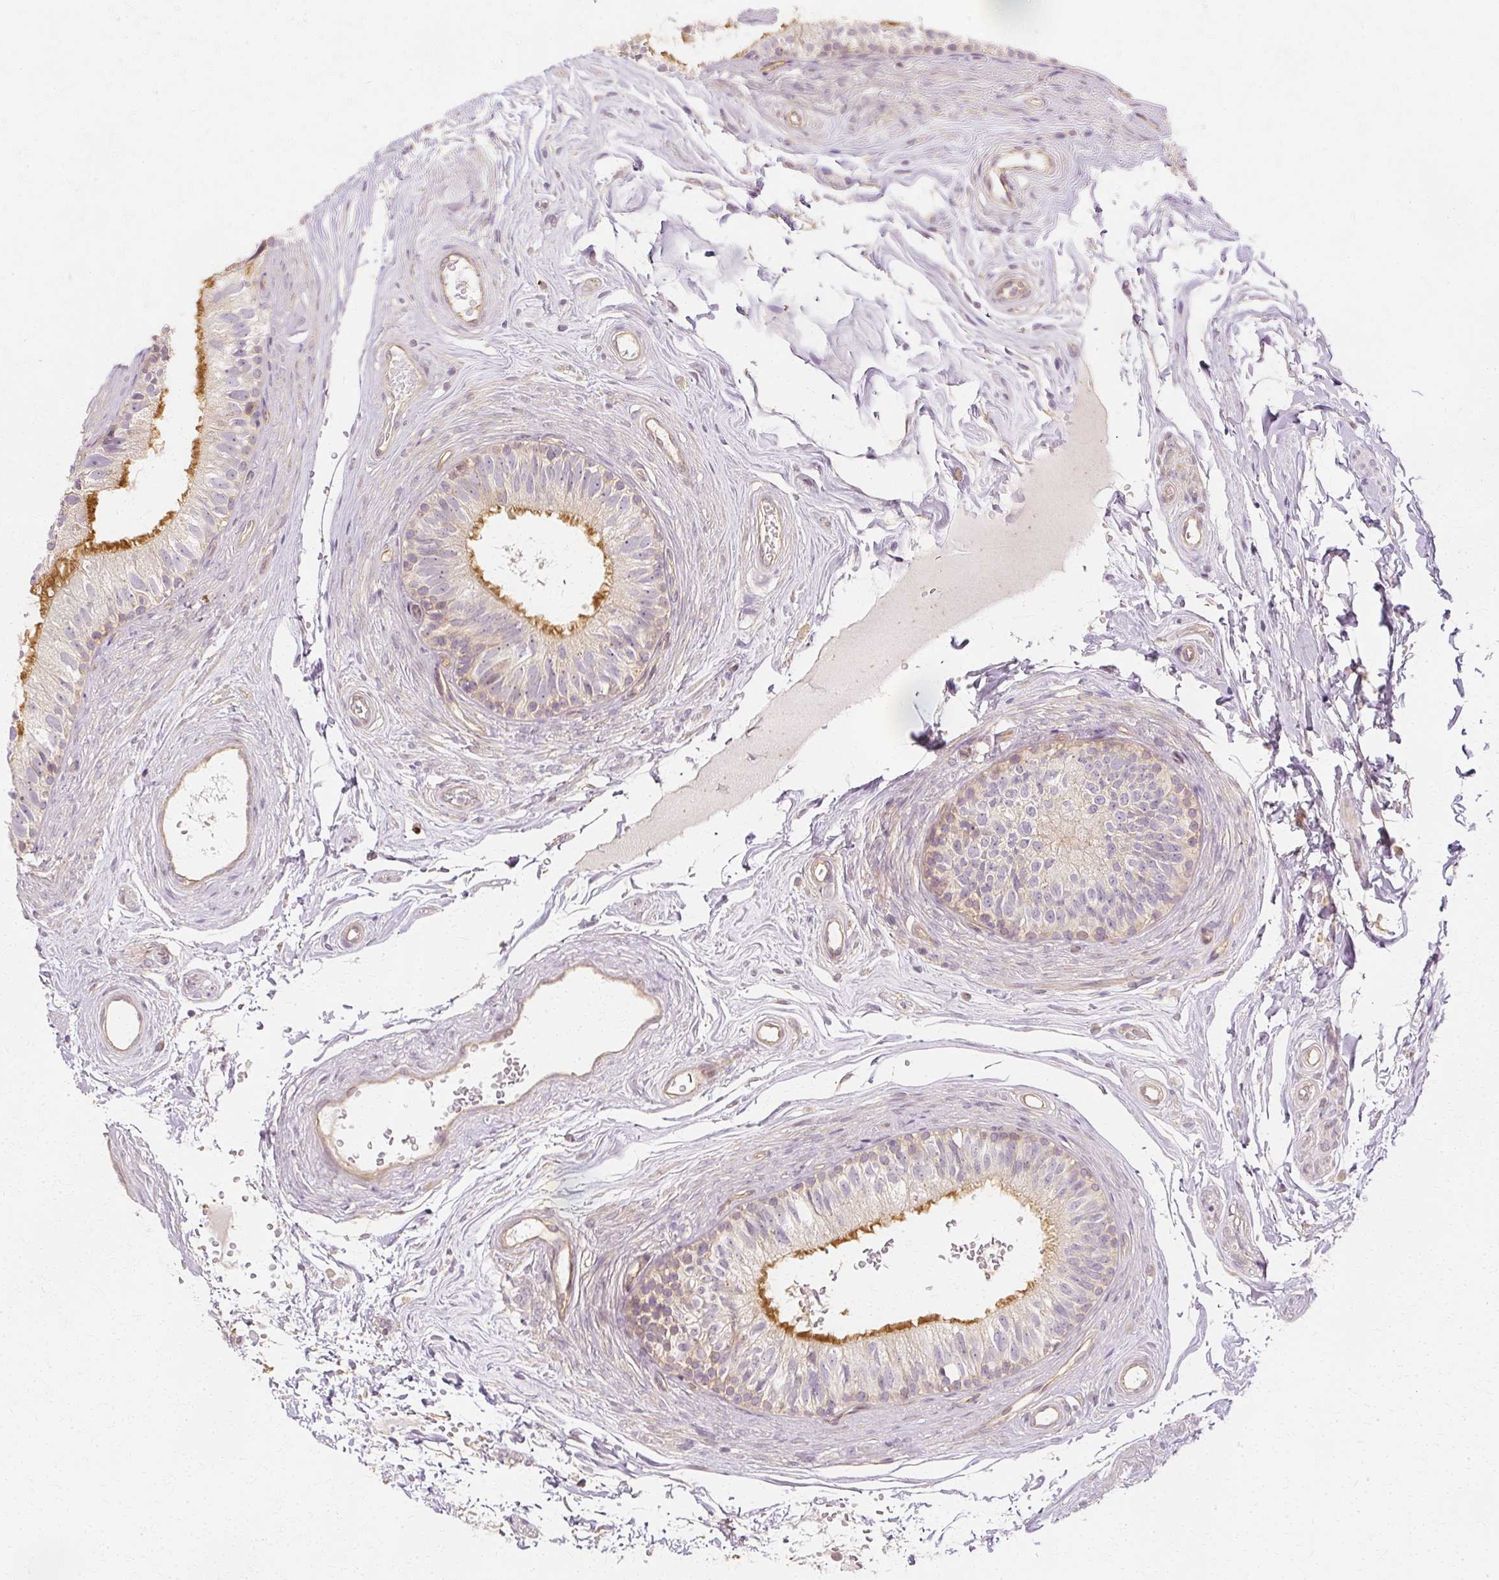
{"staining": {"intensity": "moderate", "quantity": "<25%", "location": "cytoplasmic/membranous"}, "tissue": "epididymis", "cell_type": "Glandular cells", "image_type": "normal", "snomed": [{"axis": "morphology", "description": "Normal tissue, NOS"}, {"axis": "topography", "description": "Epididymis"}], "caption": "Protein expression analysis of benign human epididymis reveals moderate cytoplasmic/membranous expression in about <25% of glandular cells. (DAB IHC, brown staining for protein, blue staining for nuclei).", "gene": "GNAQ", "patient": {"sex": "male", "age": 45}}